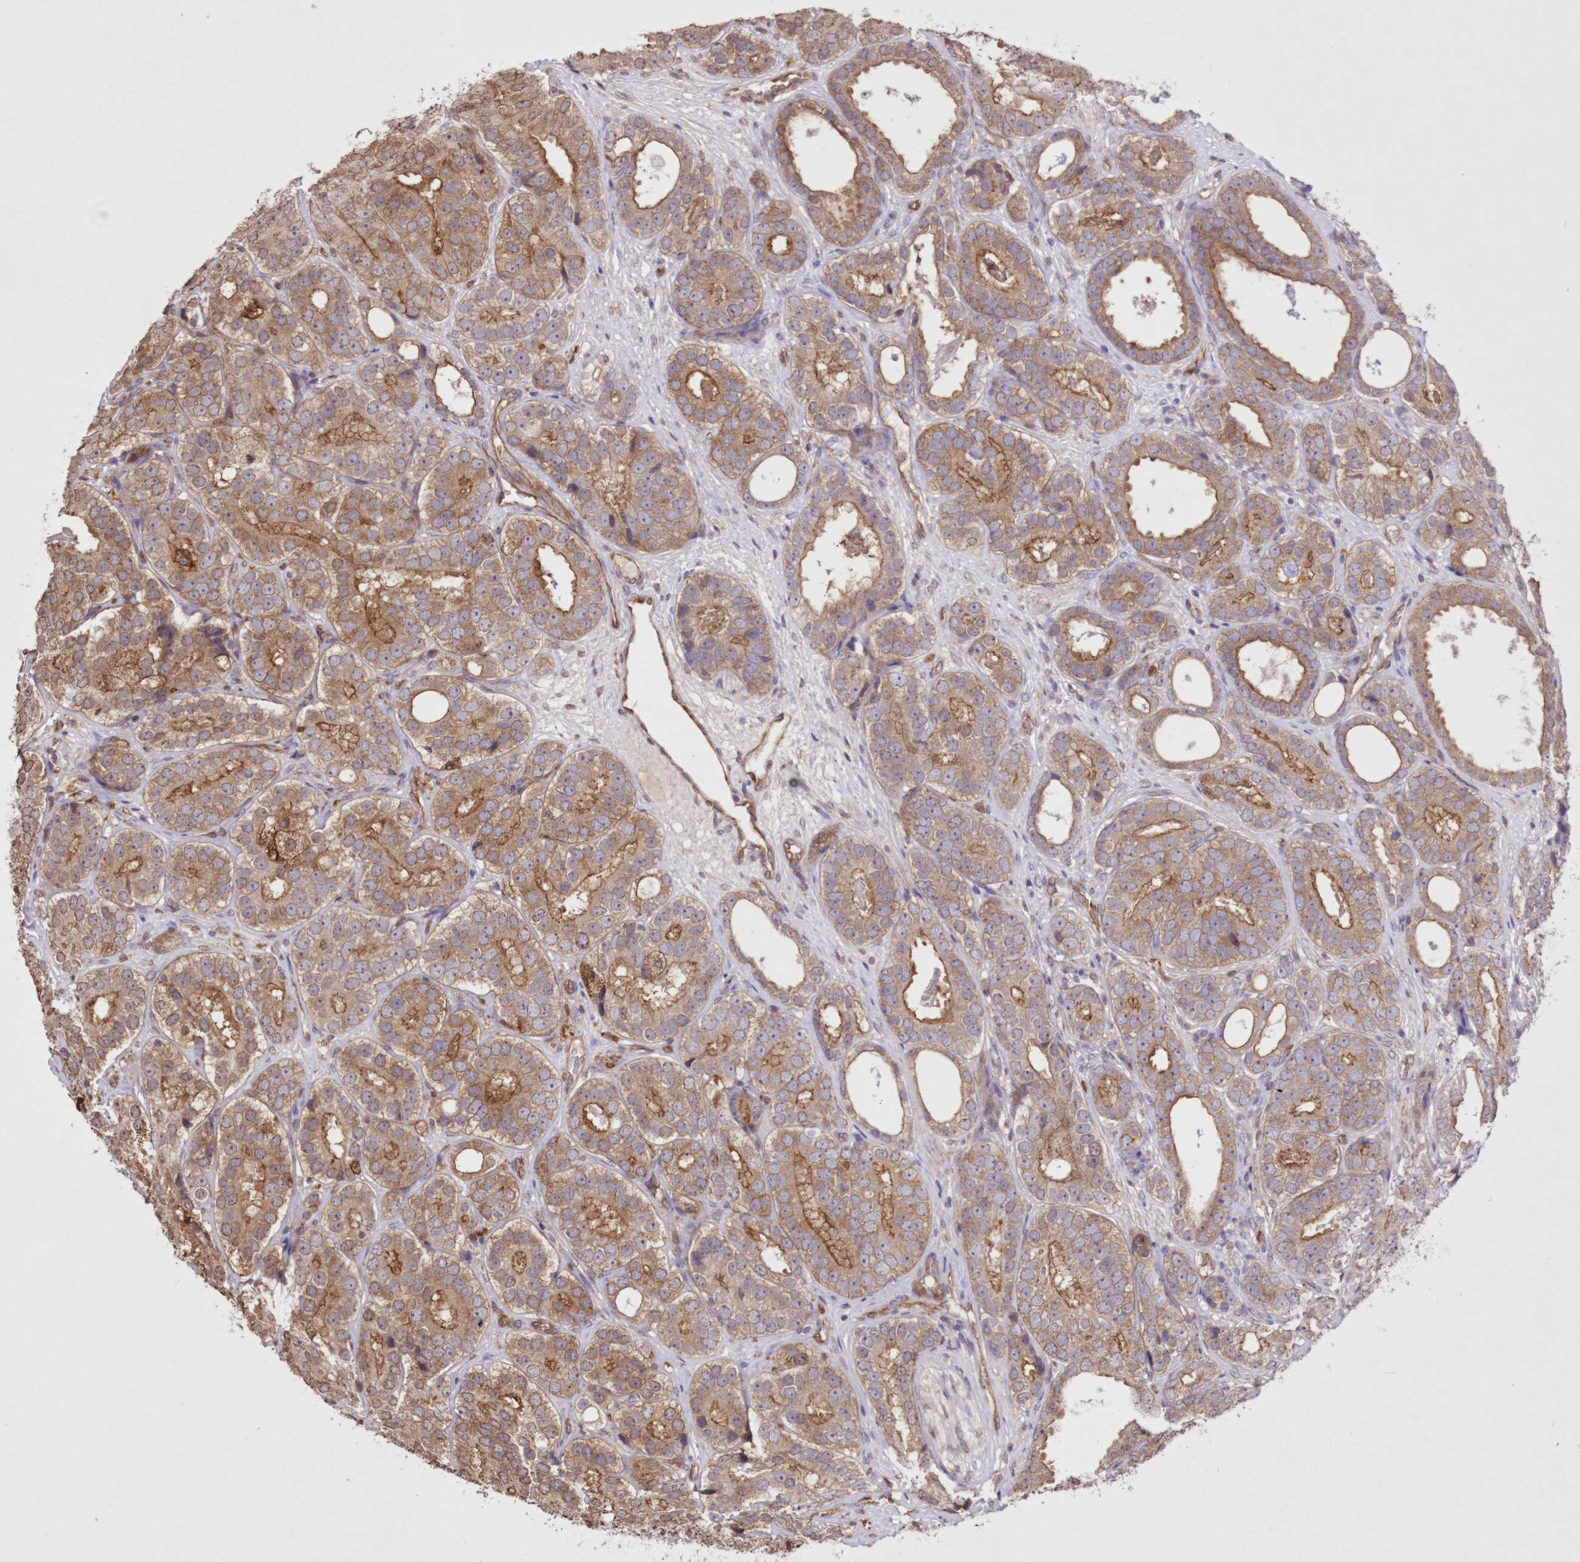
{"staining": {"intensity": "moderate", "quantity": ">75%", "location": "cytoplasmic/membranous"}, "tissue": "prostate cancer", "cell_type": "Tumor cells", "image_type": "cancer", "snomed": [{"axis": "morphology", "description": "Adenocarcinoma, High grade"}, {"axis": "topography", "description": "Prostate"}], "caption": "Prostate cancer was stained to show a protein in brown. There is medium levels of moderate cytoplasmic/membranous staining in approximately >75% of tumor cells.", "gene": "FCHO2", "patient": {"sex": "male", "age": 56}}